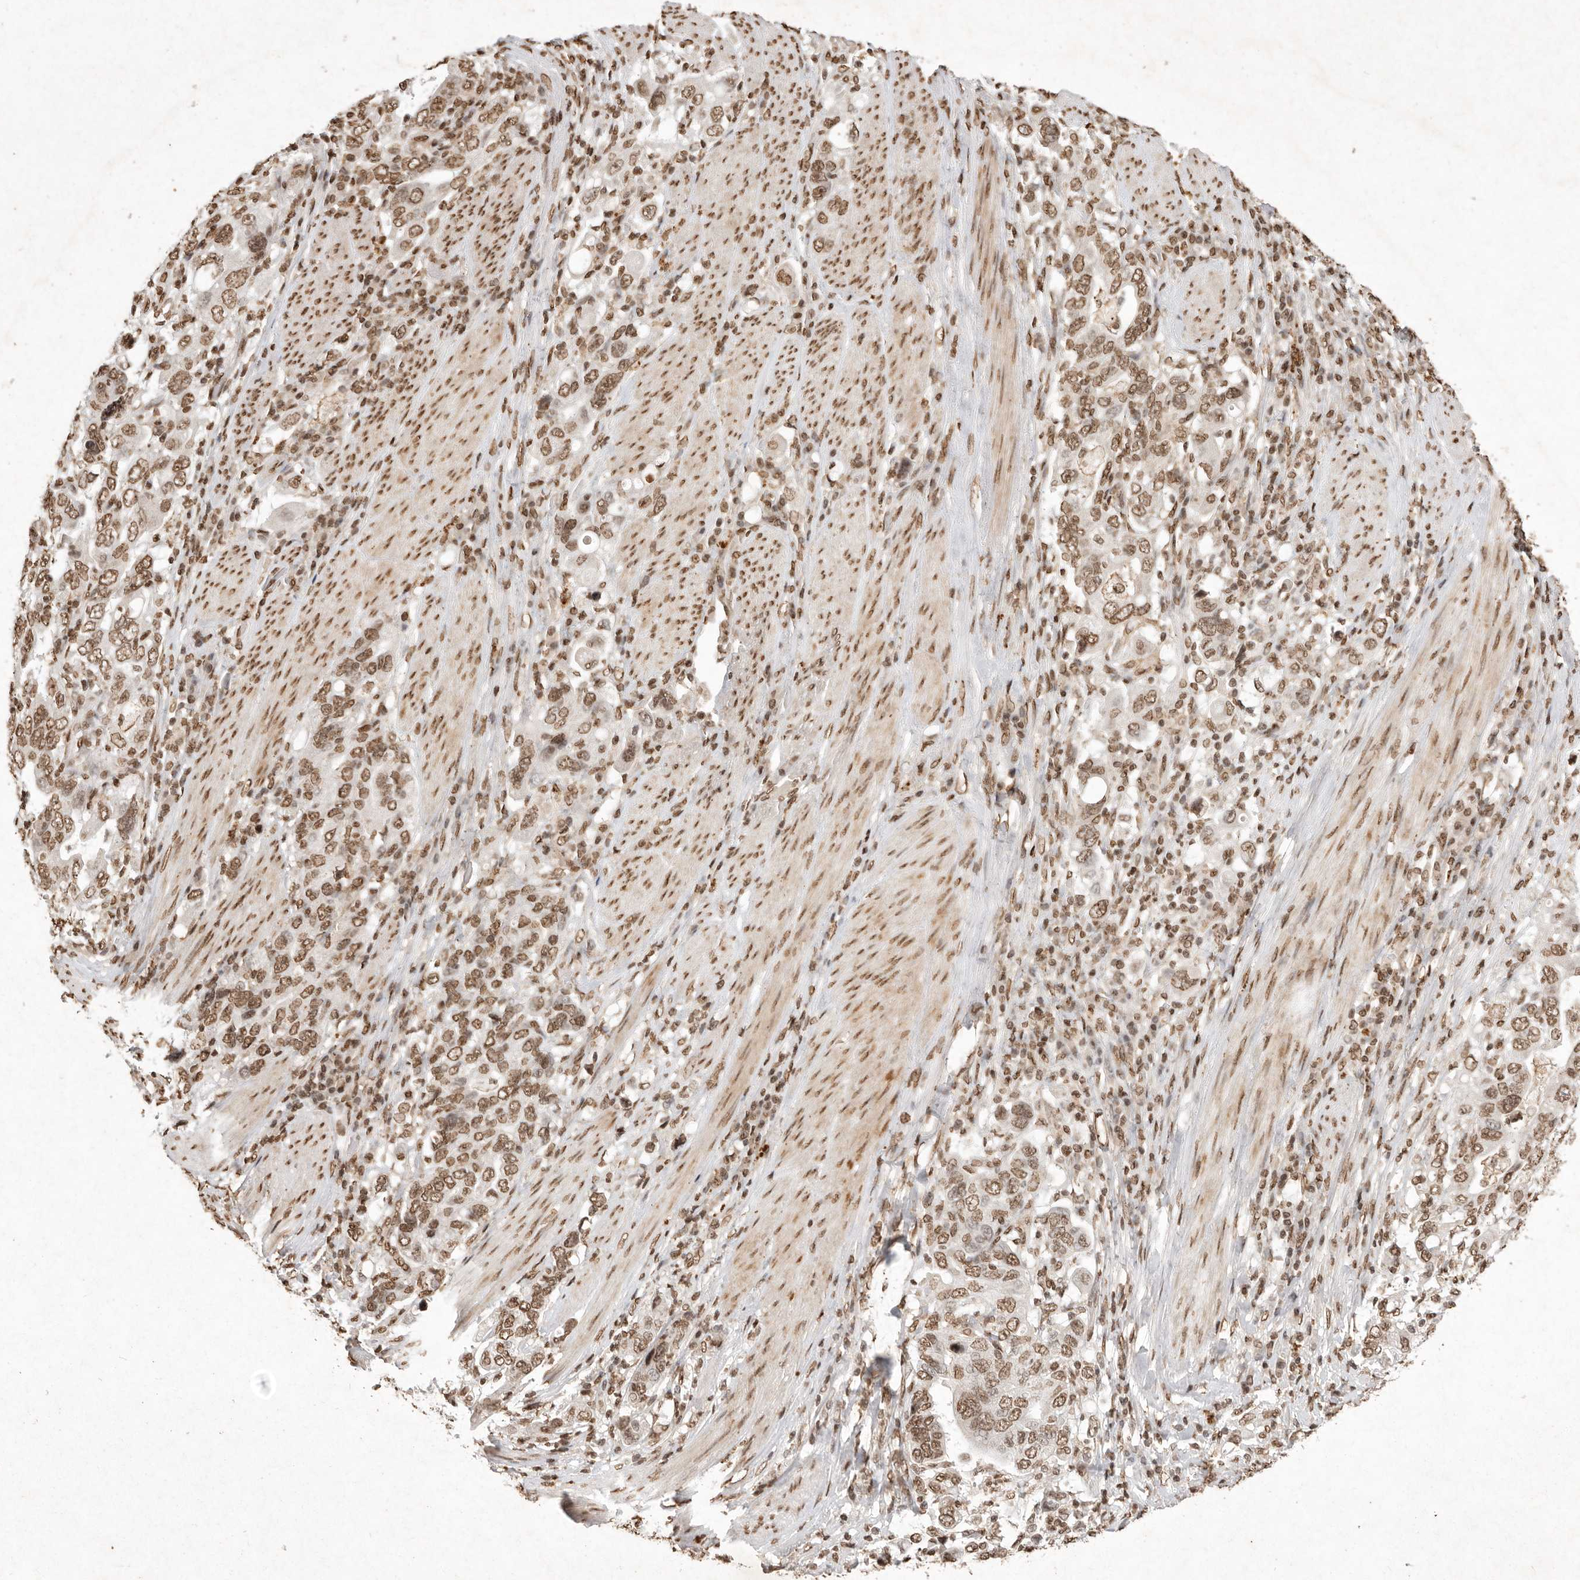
{"staining": {"intensity": "moderate", "quantity": ">75%", "location": "nuclear"}, "tissue": "stomach cancer", "cell_type": "Tumor cells", "image_type": "cancer", "snomed": [{"axis": "morphology", "description": "Adenocarcinoma, NOS"}, {"axis": "topography", "description": "Stomach, upper"}], "caption": "Stomach adenocarcinoma was stained to show a protein in brown. There is medium levels of moderate nuclear staining in about >75% of tumor cells.", "gene": "NKX3-2", "patient": {"sex": "male", "age": 62}}